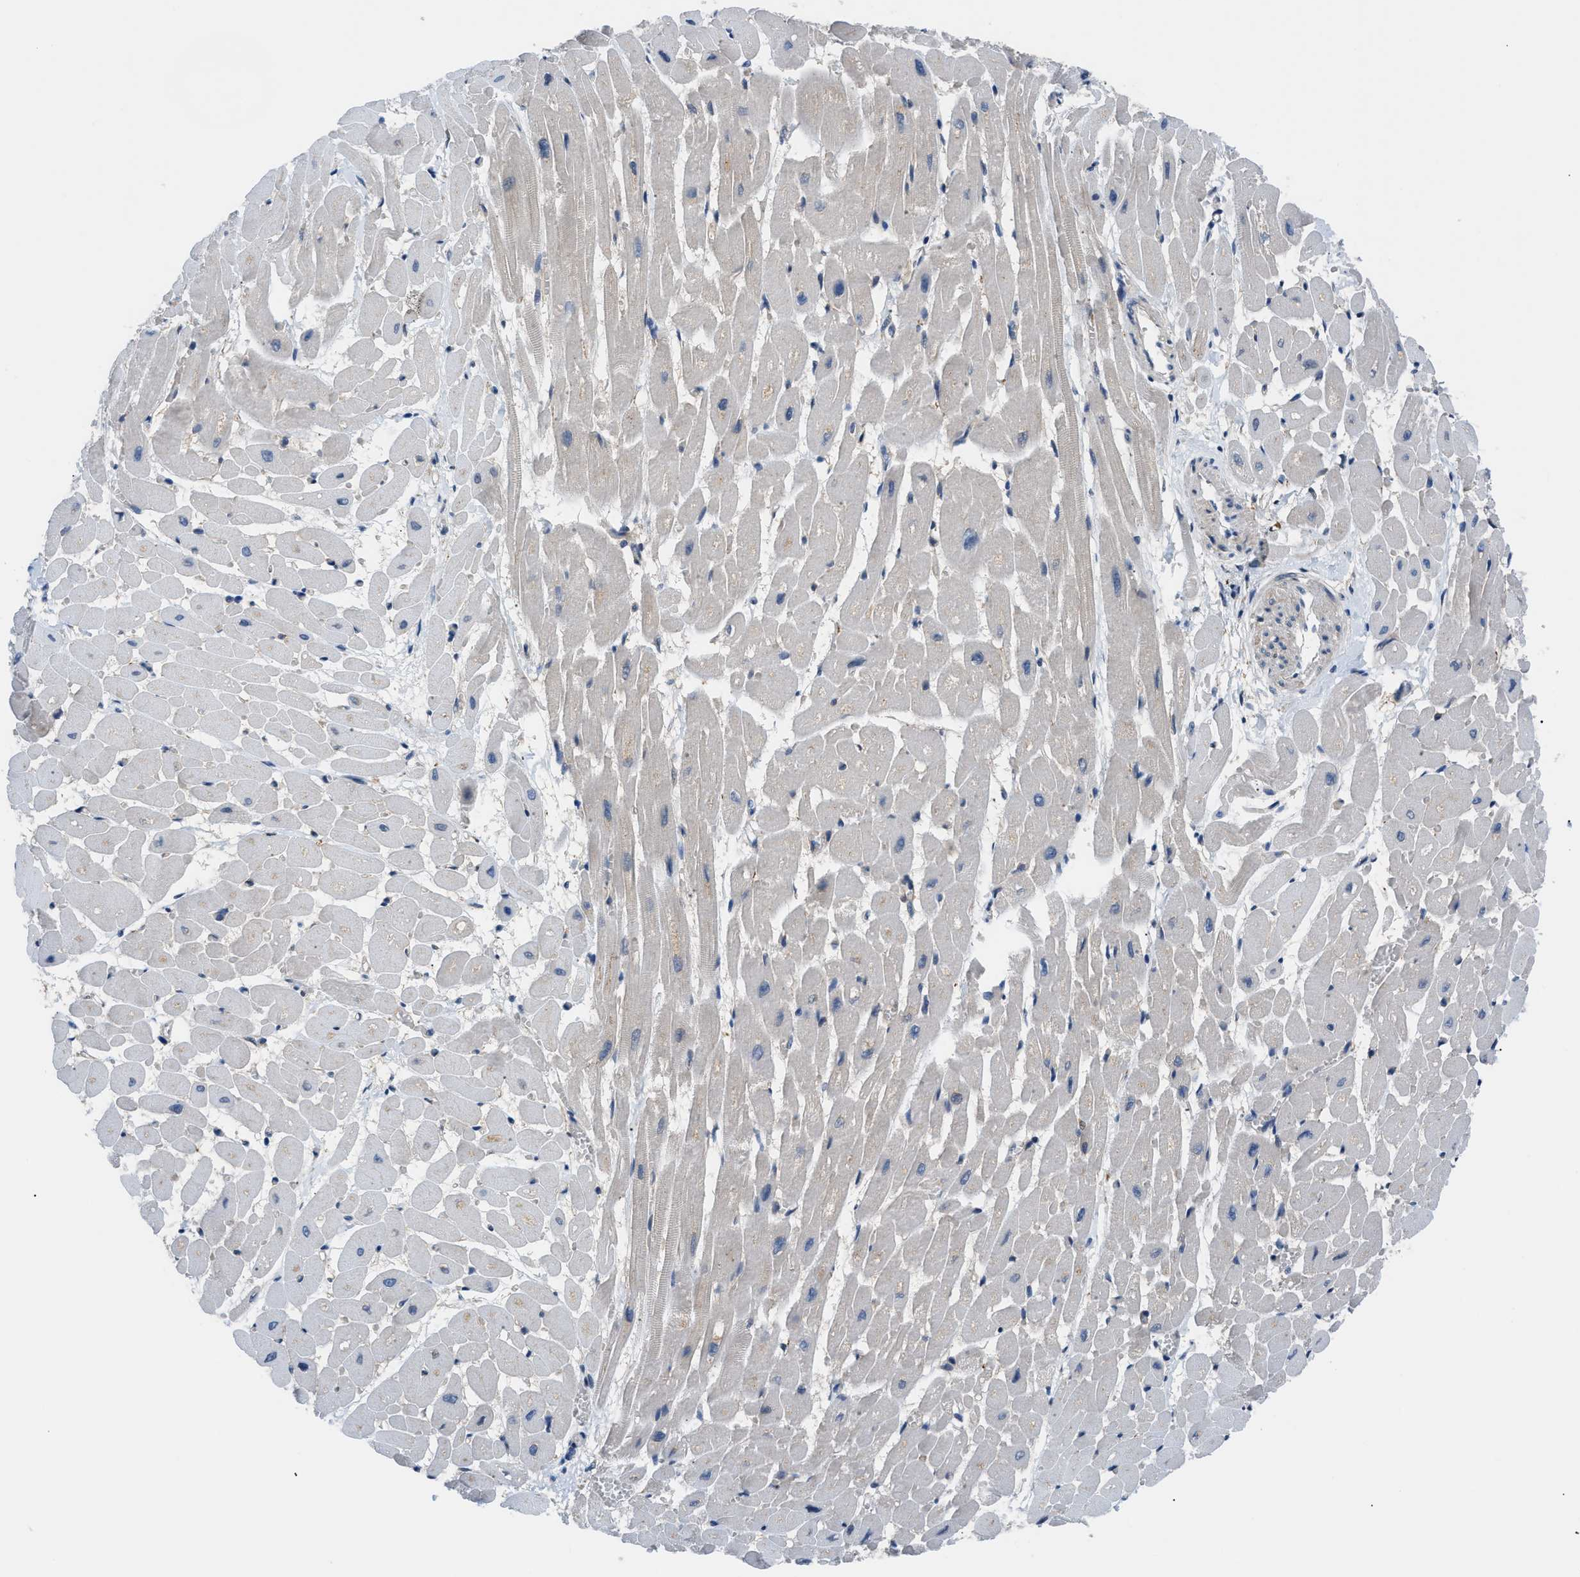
{"staining": {"intensity": "weak", "quantity": "25%-75%", "location": "cytoplasmic/membranous"}, "tissue": "heart muscle", "cell_type": "Cardiomyocytes", "image_type": "normal", "snomed": [{"axis": "morphology", "description": "Normal tissue, NOS"}, {"axis": "topography", "description": "Heart"}], "caption": "Protein expression analysis of unremarkable human heart muscle reveals weak cytoplasmic/membranous expression in approximately 25%-75% of cardiomyocytes. The protein of interest is shown in brown color, while the nuclei are stained blue.", "gene": "TMEM45B", "patient": {"sex": "male", "age": 45}}